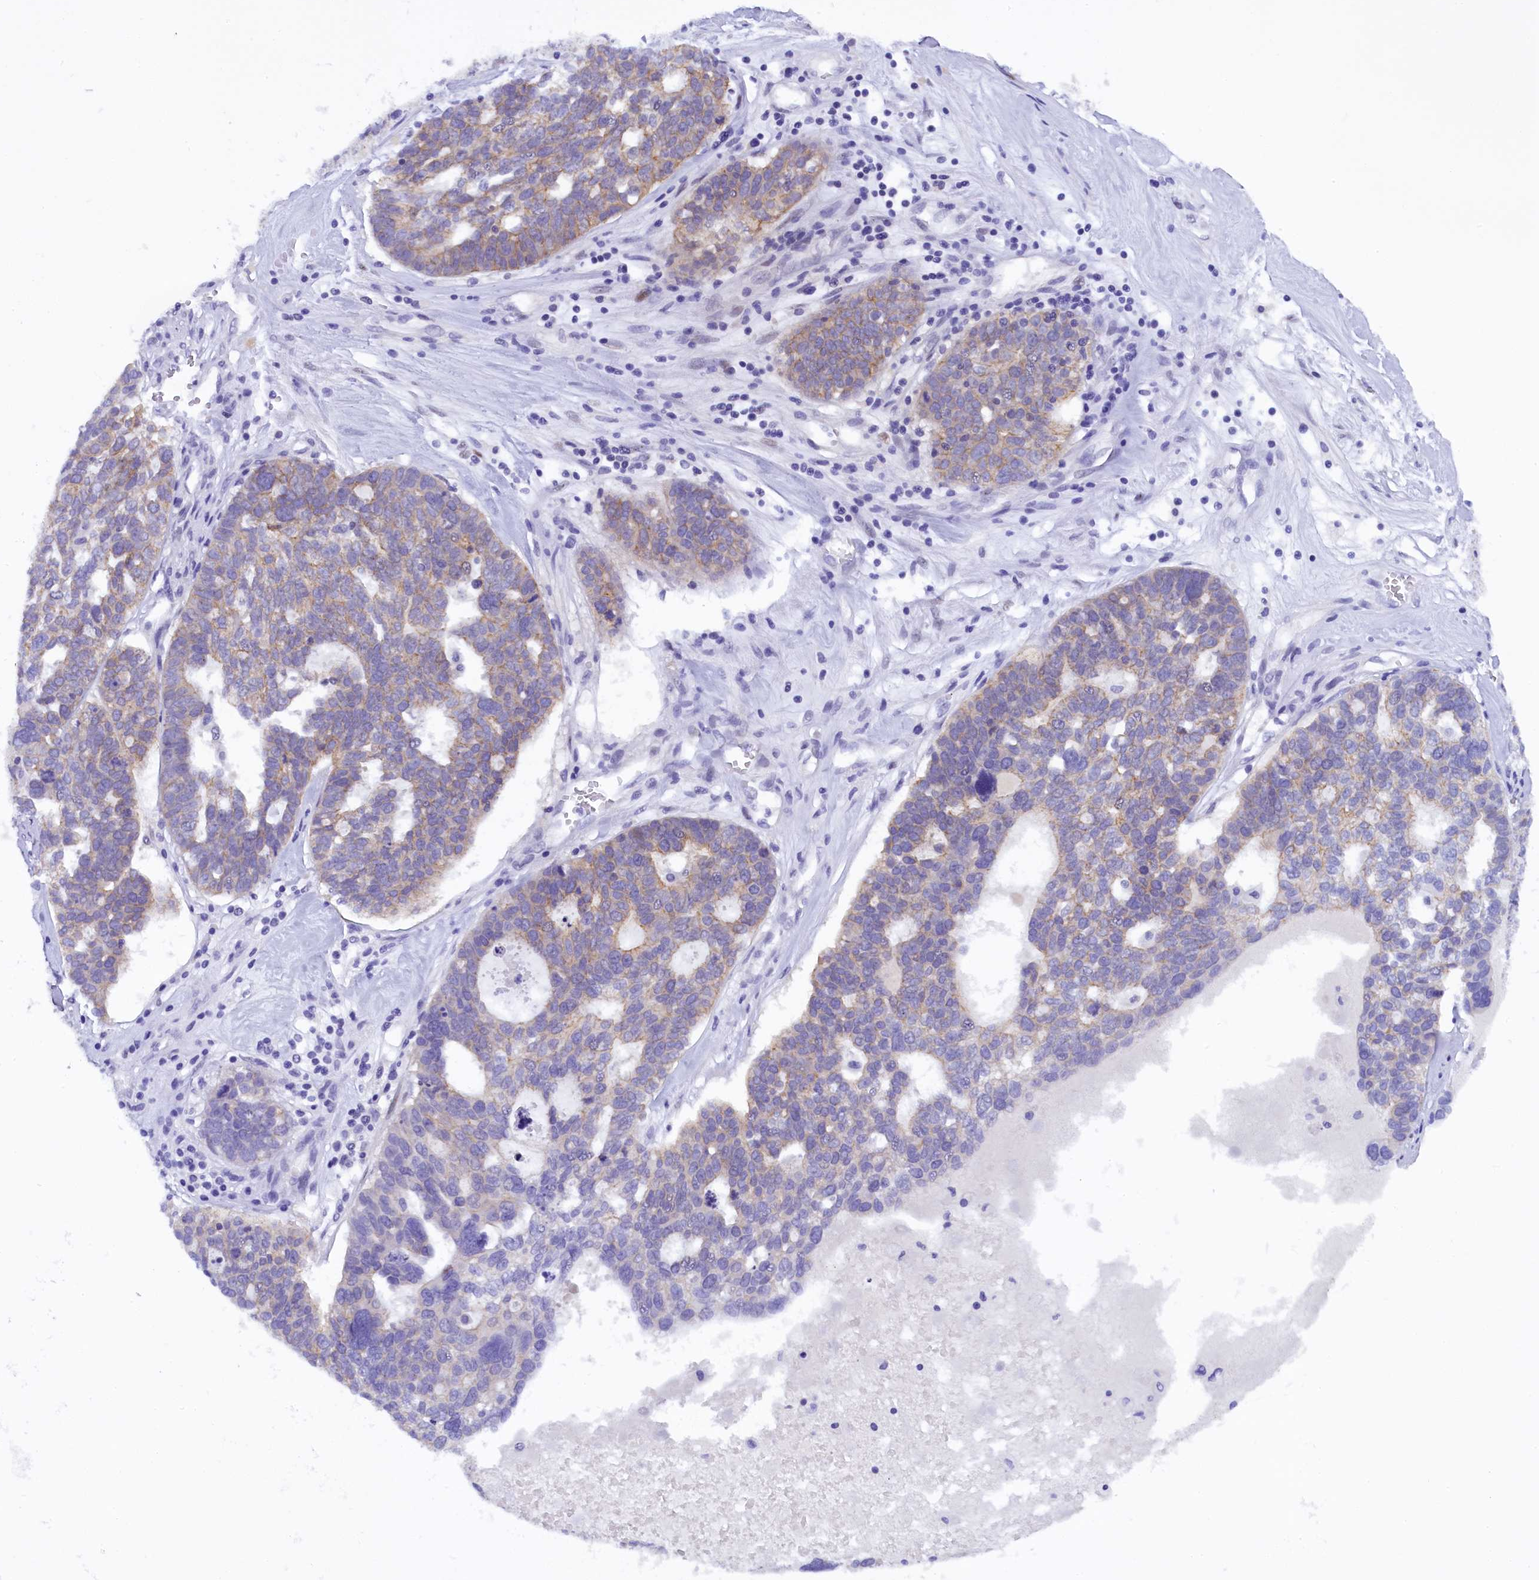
{"staining": {"intensity": "moderate", "quantity": "<25%", "location": "cytoplasmic/membranous"}, "tissue": "ovarian cancer", "cell_type": "Tumor cells", "image_type": "cancer", "snomed": [{"axis": "morphology", "description": "Cystadenocarcinoma, serous, NOS"}, {"axis": "topography", "description": "Ovary"}], "caption": "Ovarian cancer stained with DAB immunohistochemistry displays low levels of moderate cytoplasmic/membranous positivity in about <25% of tumor cells. The protein of interest is shown in brown color, while the nuclei are stained blue.", "gene": "ENKD1", "patient": {"sex": "female", "age": 59}}